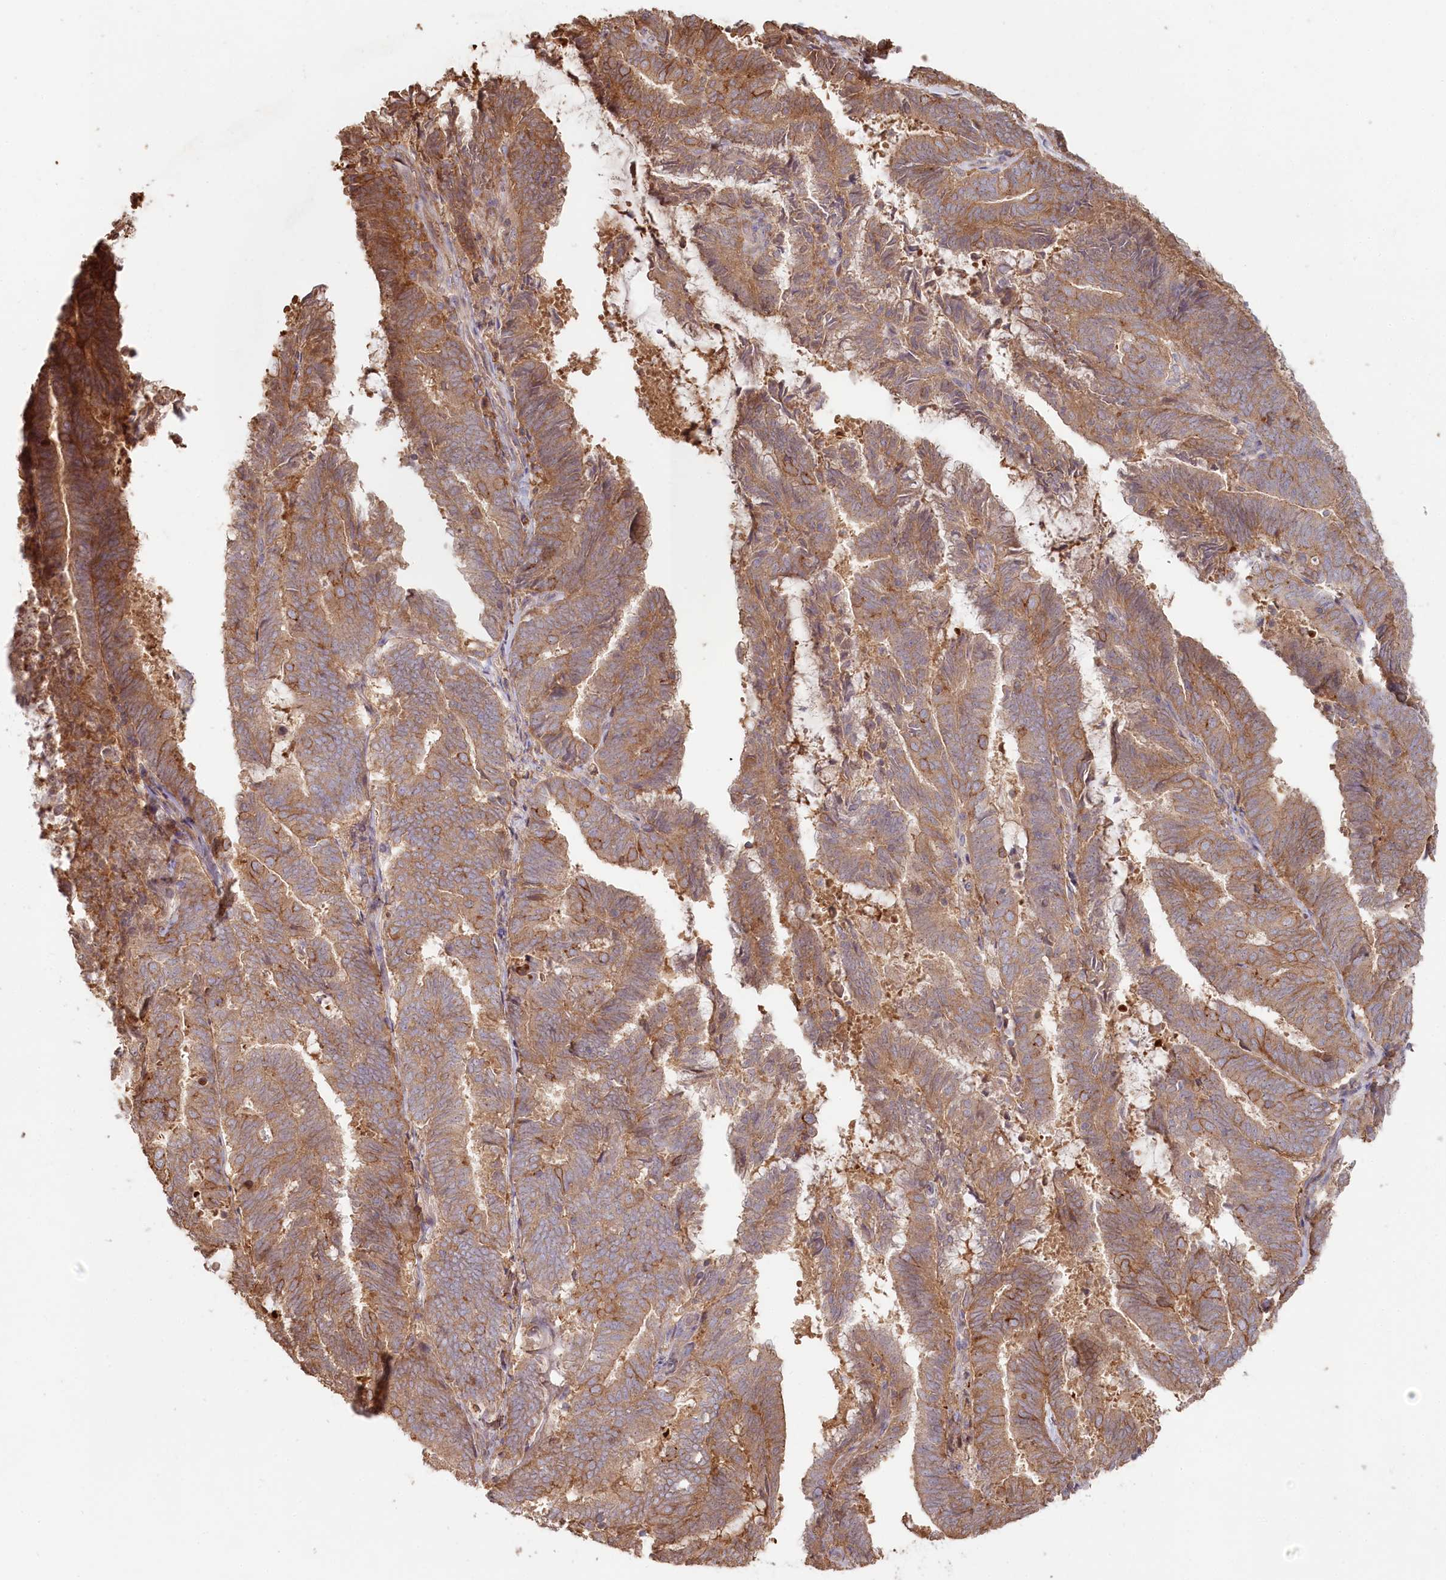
{"staining": {"intensity": "moderate", "quantity": ">75%", "location": "cytoplasmic/membranous"}, "tissue": "endometrial cancer", "cell_type": "Tumor cells", "image_type": "cancer", "snomed": [{"axis": "morphology", "description": "Adenocarcinoma, NOS"}, {"axis": "topography", "description": "Endometrium"}], "caption": "A brown stain shows moderate cytoplasmic/membranous staining of a protein in endometrial adenocarcinoma tumor cells.", "gene": "HAL", "patient": {"sex": "female", "age": 80}}